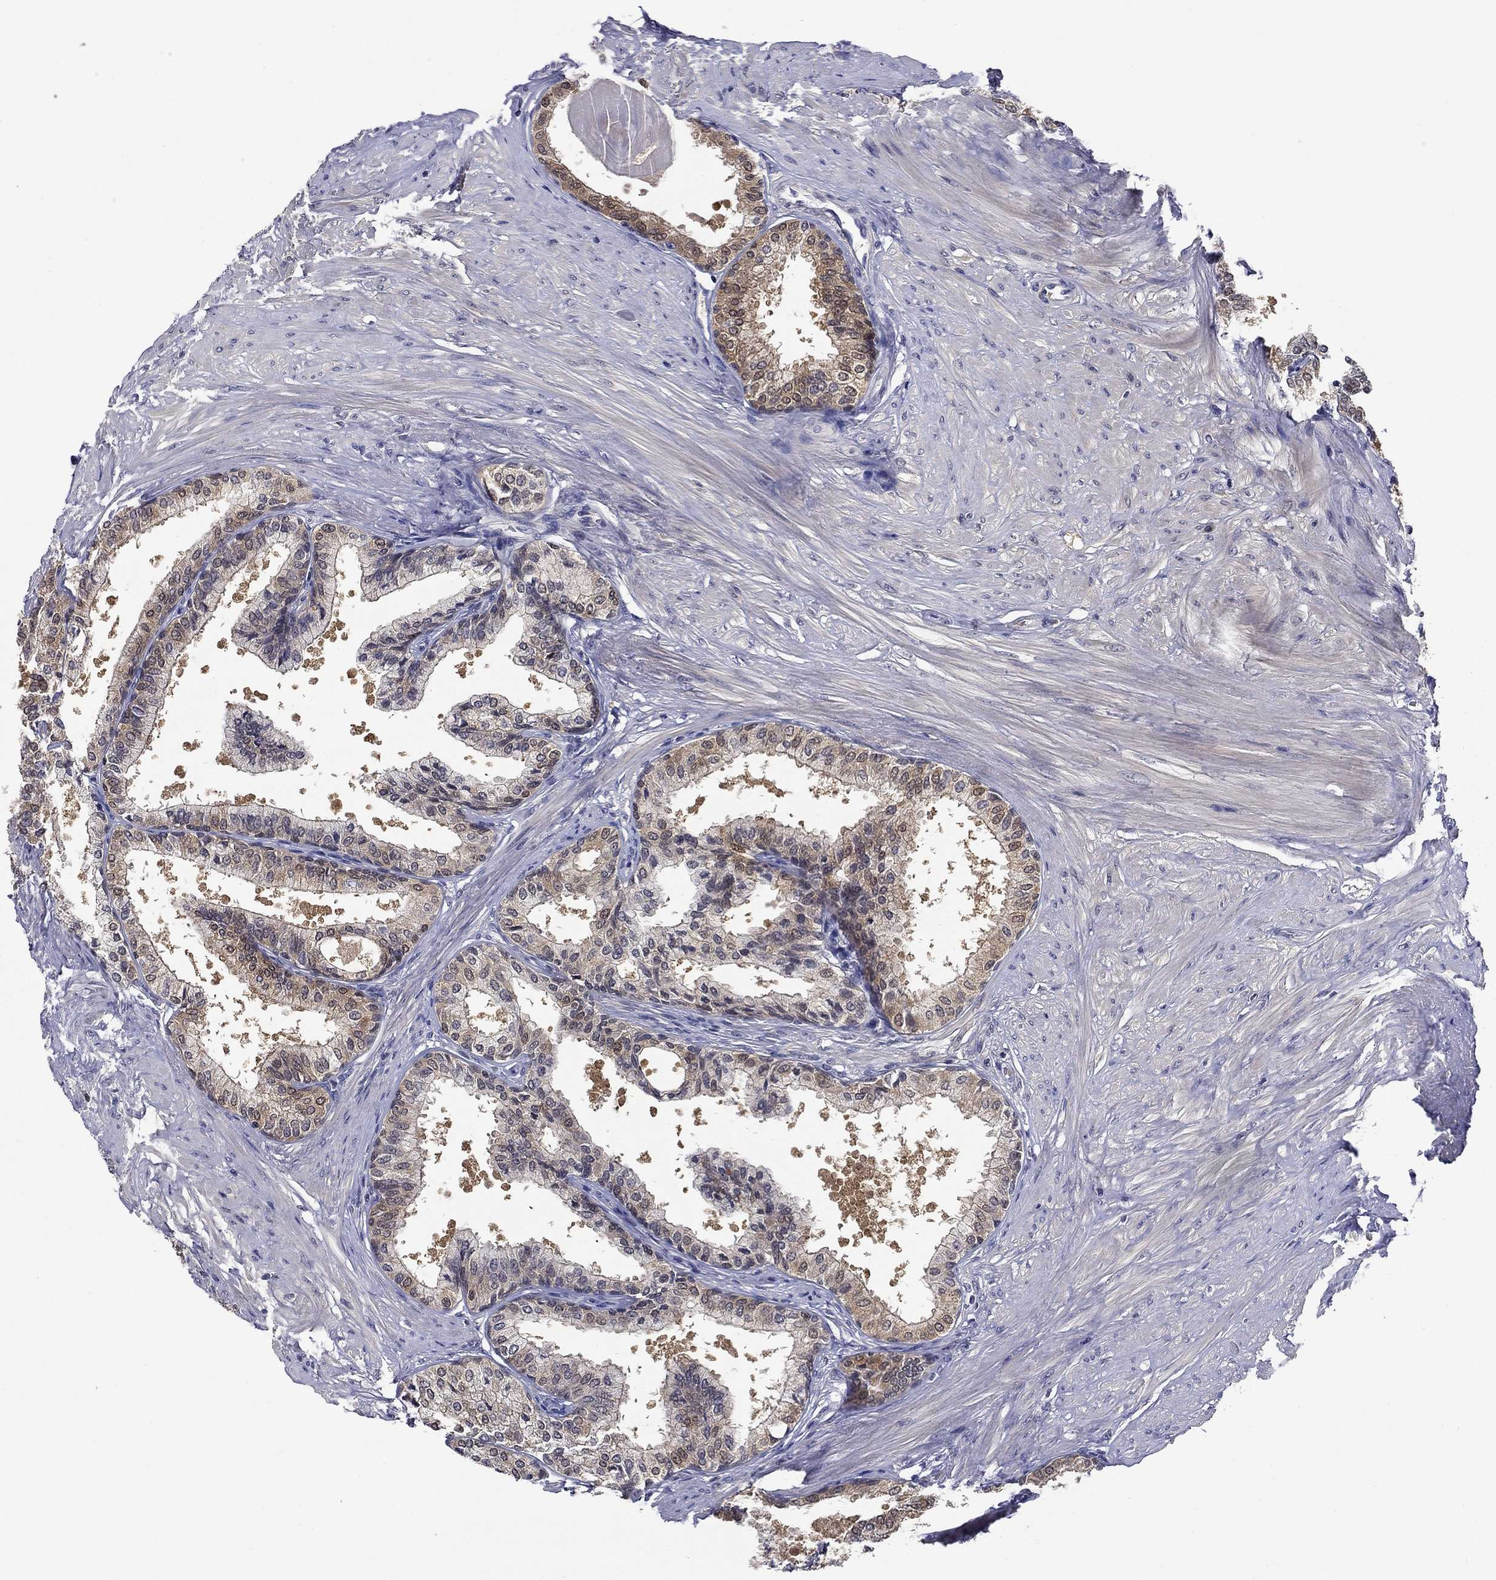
{"staining": {"intensity": "weak", "quantity": "25%-75%", "location": "cytoplasmic/membranous"}, "tissue": "prostate", "cell_type": "Glandular cells", "image_type": "normal", "snomed": [{"axis": "morphology", "description": "Normal tissue, NOS"}, {"axis": "topography", "description": "Prostate"}], "caption": "Brown immunohistochemical staining in normal human prostate exhibits weak cytoplasmic/membranous staining in approximately 25%-75% of glandular cells.", "gene": "DDTL", "patient": {"sex": "male", "age": 63}}